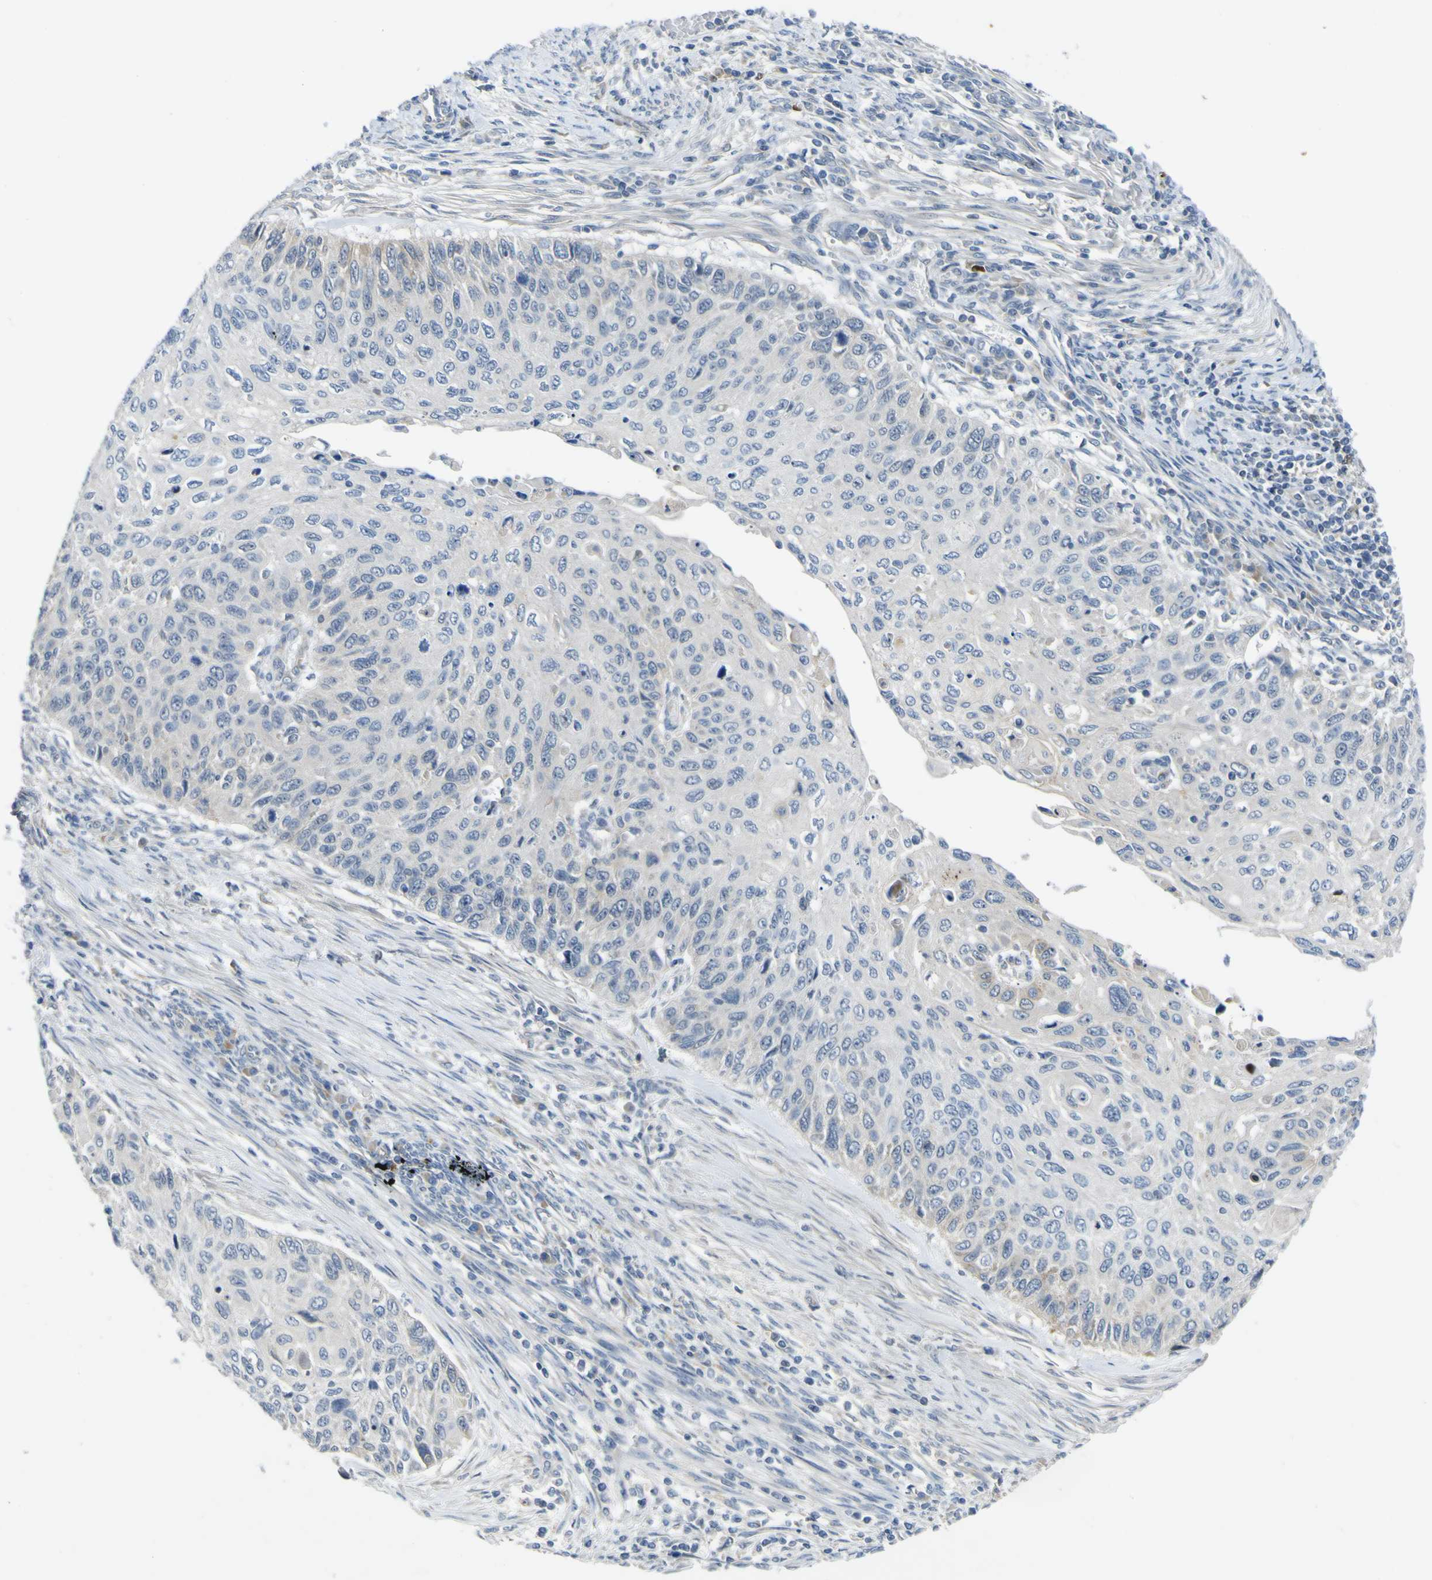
{"staining": {"intensity": "negative", "quantity": "none", "location": "none"}, "tissue": "cervical cancer", "cell_type": "Tumor cells", "image_type": "cancer", "snomed": [{"axis": "morphology", "description": "Squamous cell carcinoma, NOS"}, {"axis": "topography", "description": "Cervix"}], "caption": "A photomicrograph of squamous cell carcinoma (cervical) stained for a protein exhibits no brown staining in tumor cells.", "gene": "LDLR", "patient": {"sex": "female", "age": 70}}